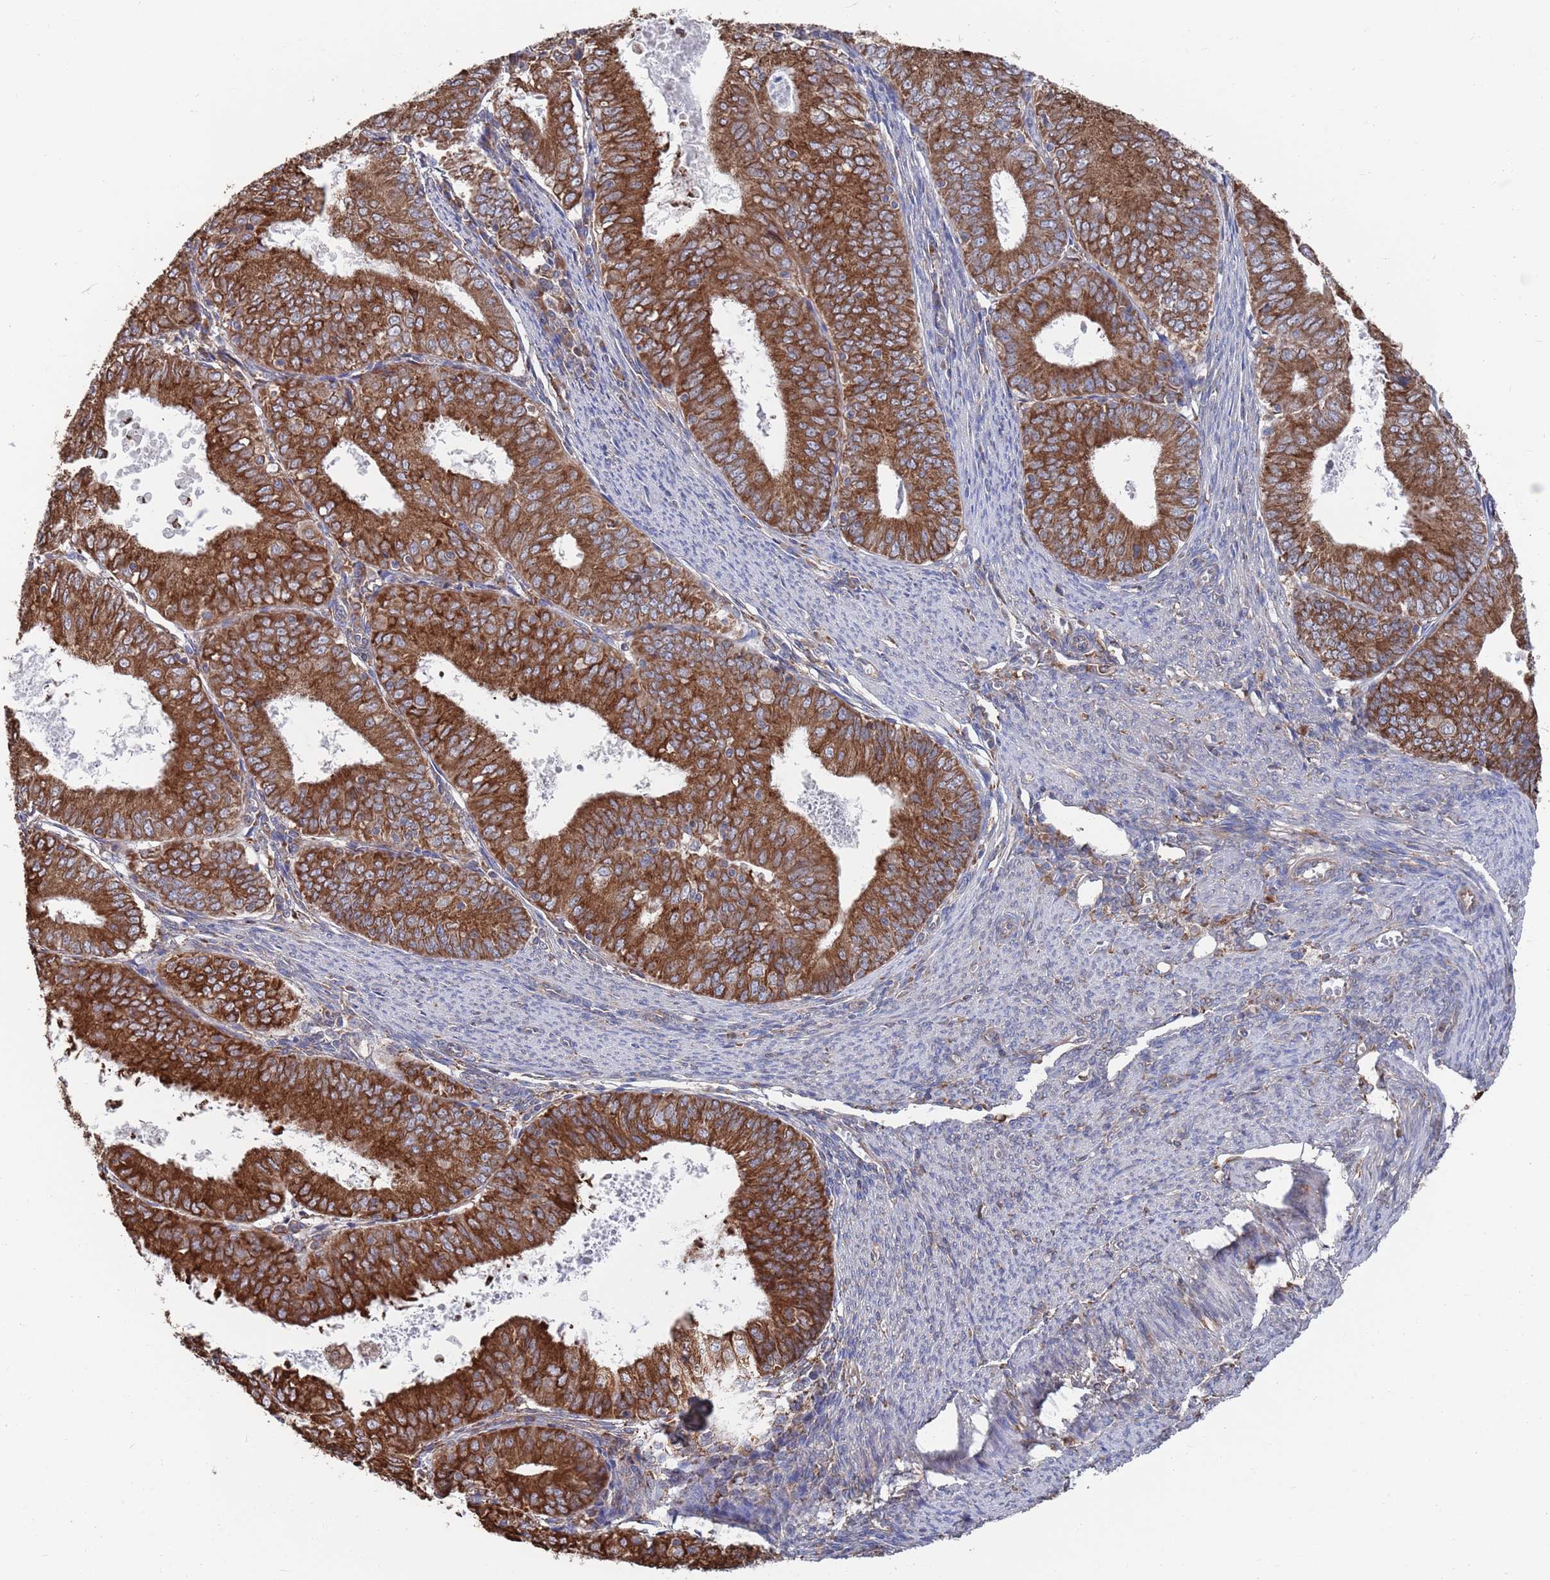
{"staining": {"intensity": "strong", "quantity": ">75%", "location": "cytoplasmic/membranous"}, "tissue": "endometrial cancer", "cell_type": "Tumor cells", "image_type": "cancer", "snomed": [{"axis": "morphology", "description": "Adenocarcinoma, NOS"}, {"axis": "topography", "description": "Endometrium"}], "caption": "Tumor cells show strong cytoplasmic/membranous positivity in about >75% of cells in endometrial cancer. The staining is performed using DAB (3,3'-diaminobenzidine) brown chromogen to label protein expression. The nuclei are counter-stained blue using hematoxylin.", "gene": "GID8", "patient": {"sex": "female", "age": 57}}